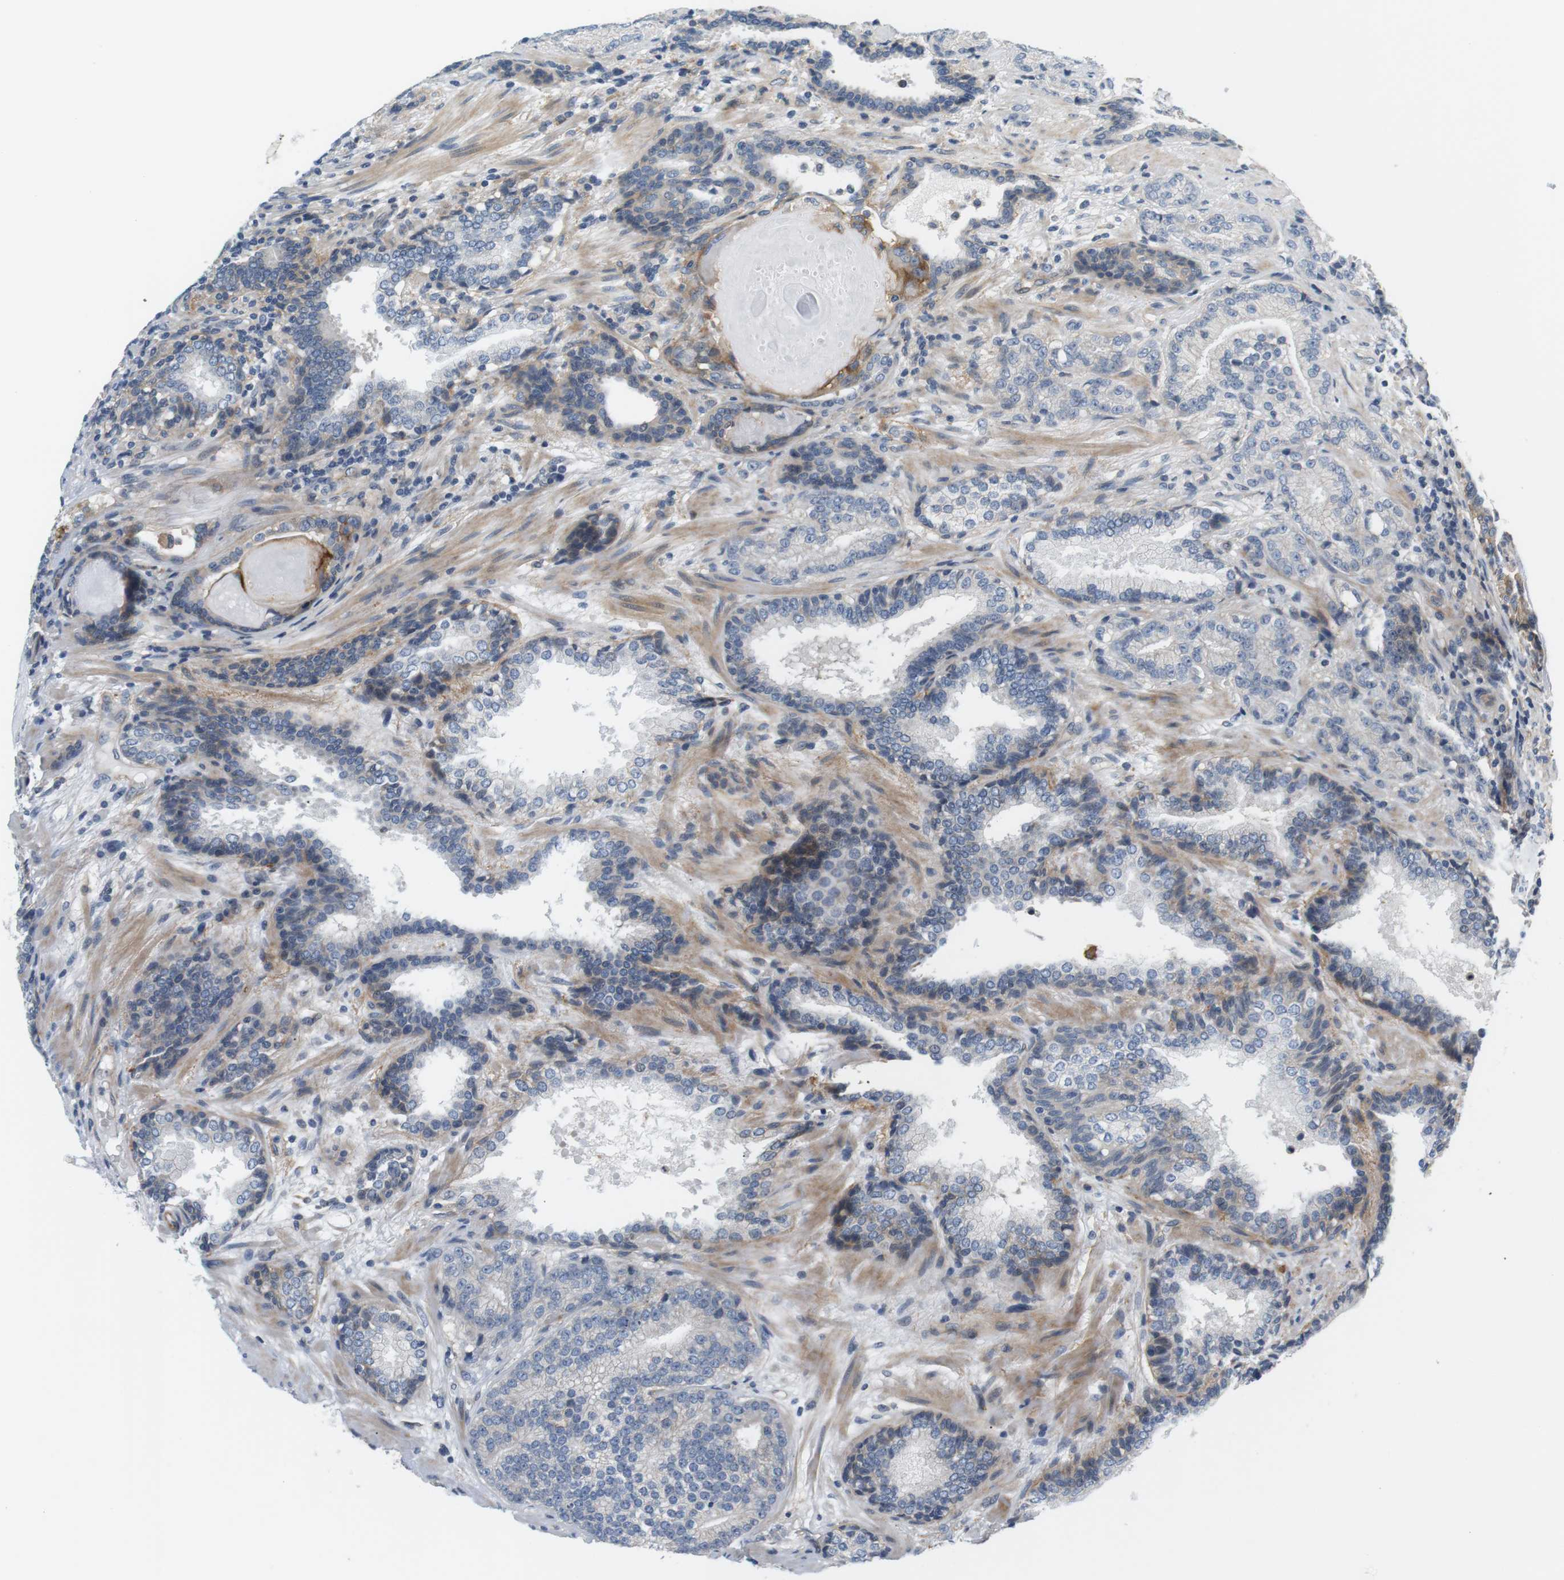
{"staining": {"intensity": "negative", "quantity": "none", "location": "none"}, "tissue": "prostate cancer", "cell_type": "Tumor cells", "image_type": "cancer", "snomed": [{"axis": "morphology", "description": "Adenocarcinoma, High grade"}, {"axis": "topography", "description": "Prostate"}], "caption": "Immunohistochemistry of high-grade adenocarcinoma (prostate) demonstrates no staining in tumor cells. (Immunohistochemistry (ihc), brightfield microscopy, high magnification).", "gene": "SLC30A1", "patient": {"sex": "male", "age": 61}}